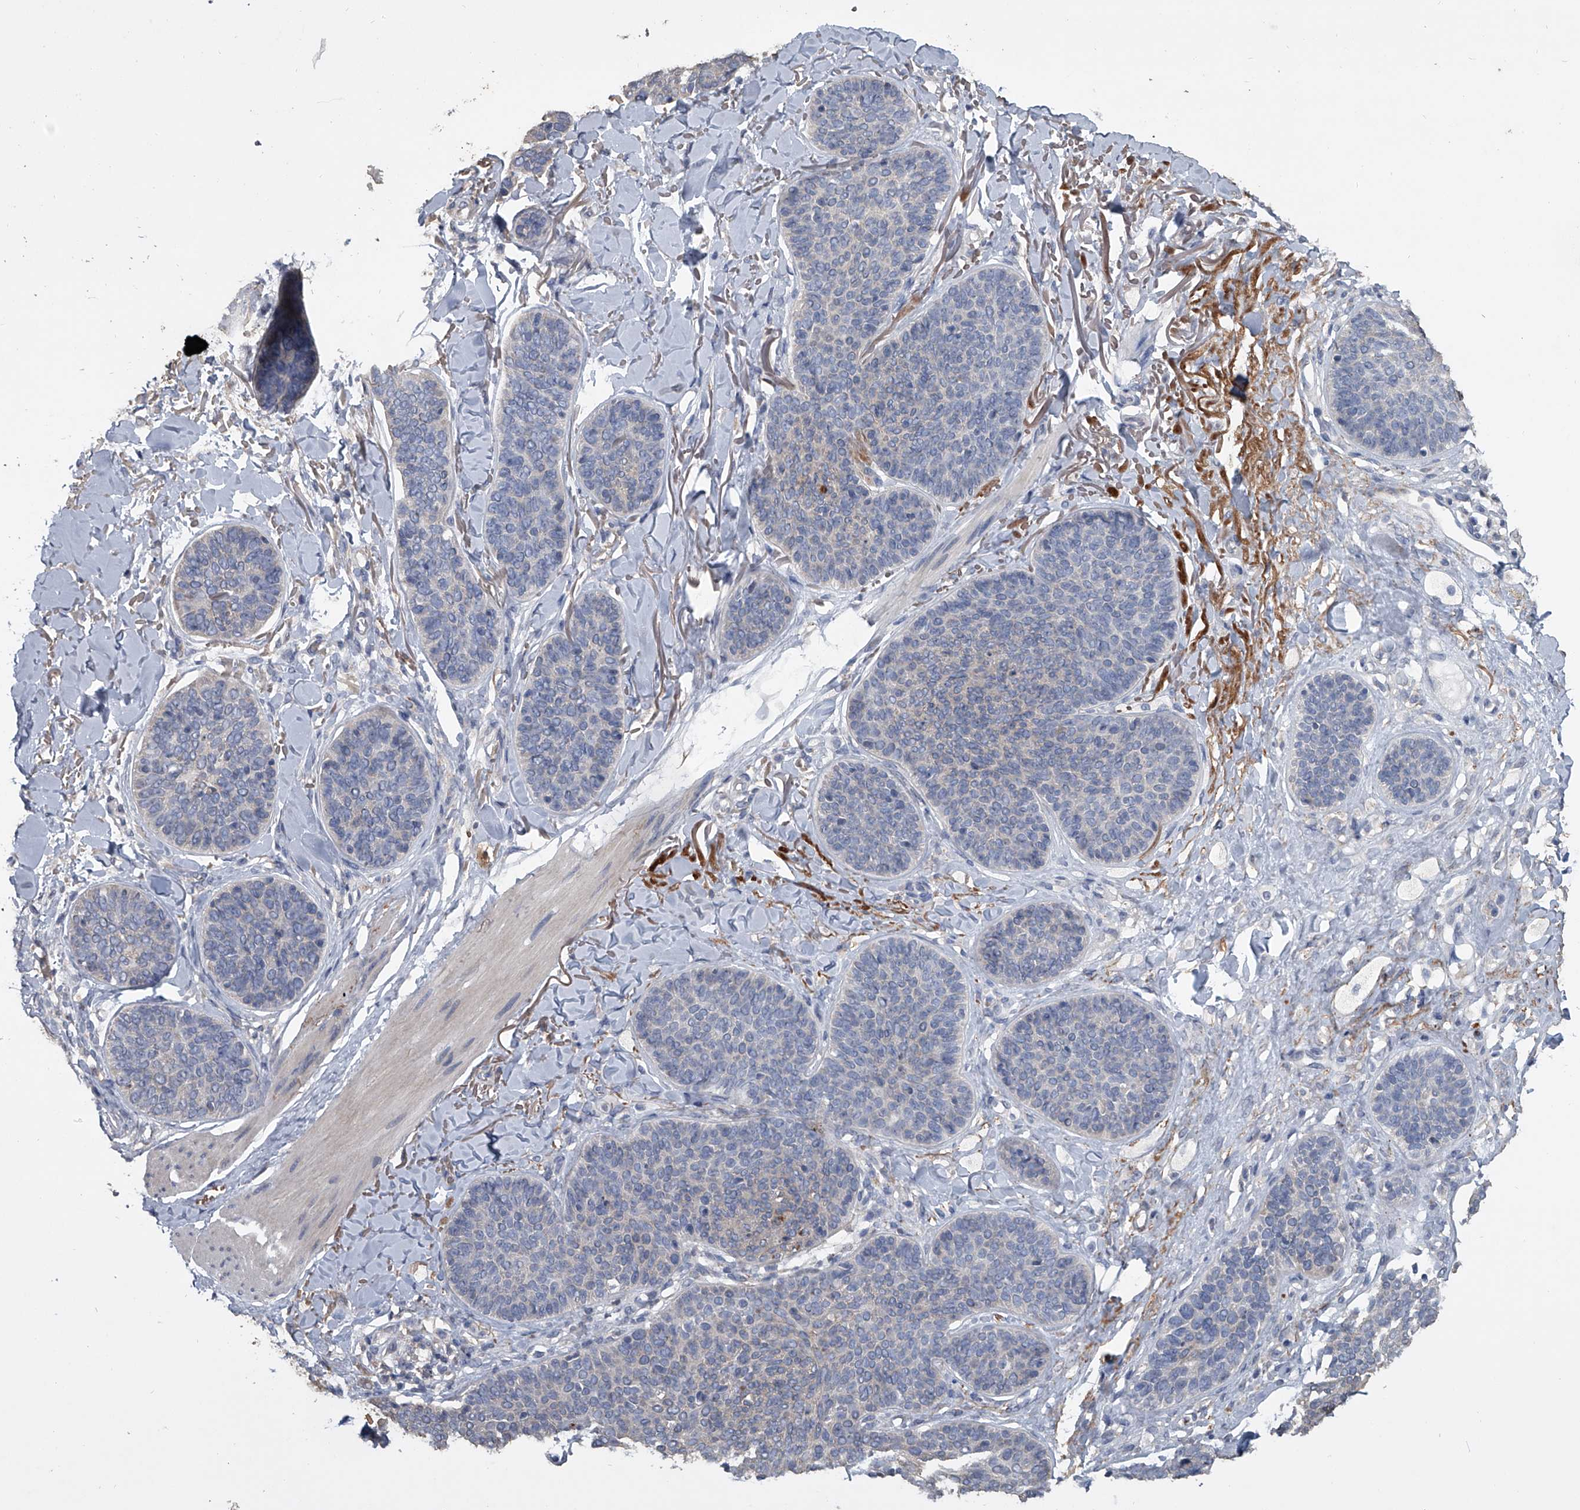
{"staining": {"intensity": "negative", "quantity": "none", "location": "none"}, "tissue": "skin cancer", "cell_type": "Tumor cells", "image_type": "cancer", "snomed": [{"axis": "morphology", "description": "Basal cell carcinoma"}, {"axis": "topography", "description": "Skin"}], "caption": "DAB (3,3'-diaminobenzidine) immunohistochemical staining of human skin cancer displays no significant expression in tumor cells. (DAB (3,3'-diaminobenzidine) IHC, high magnification).", "gene": "DOCK9", "patient": {"sex": "male", "age": 85}}